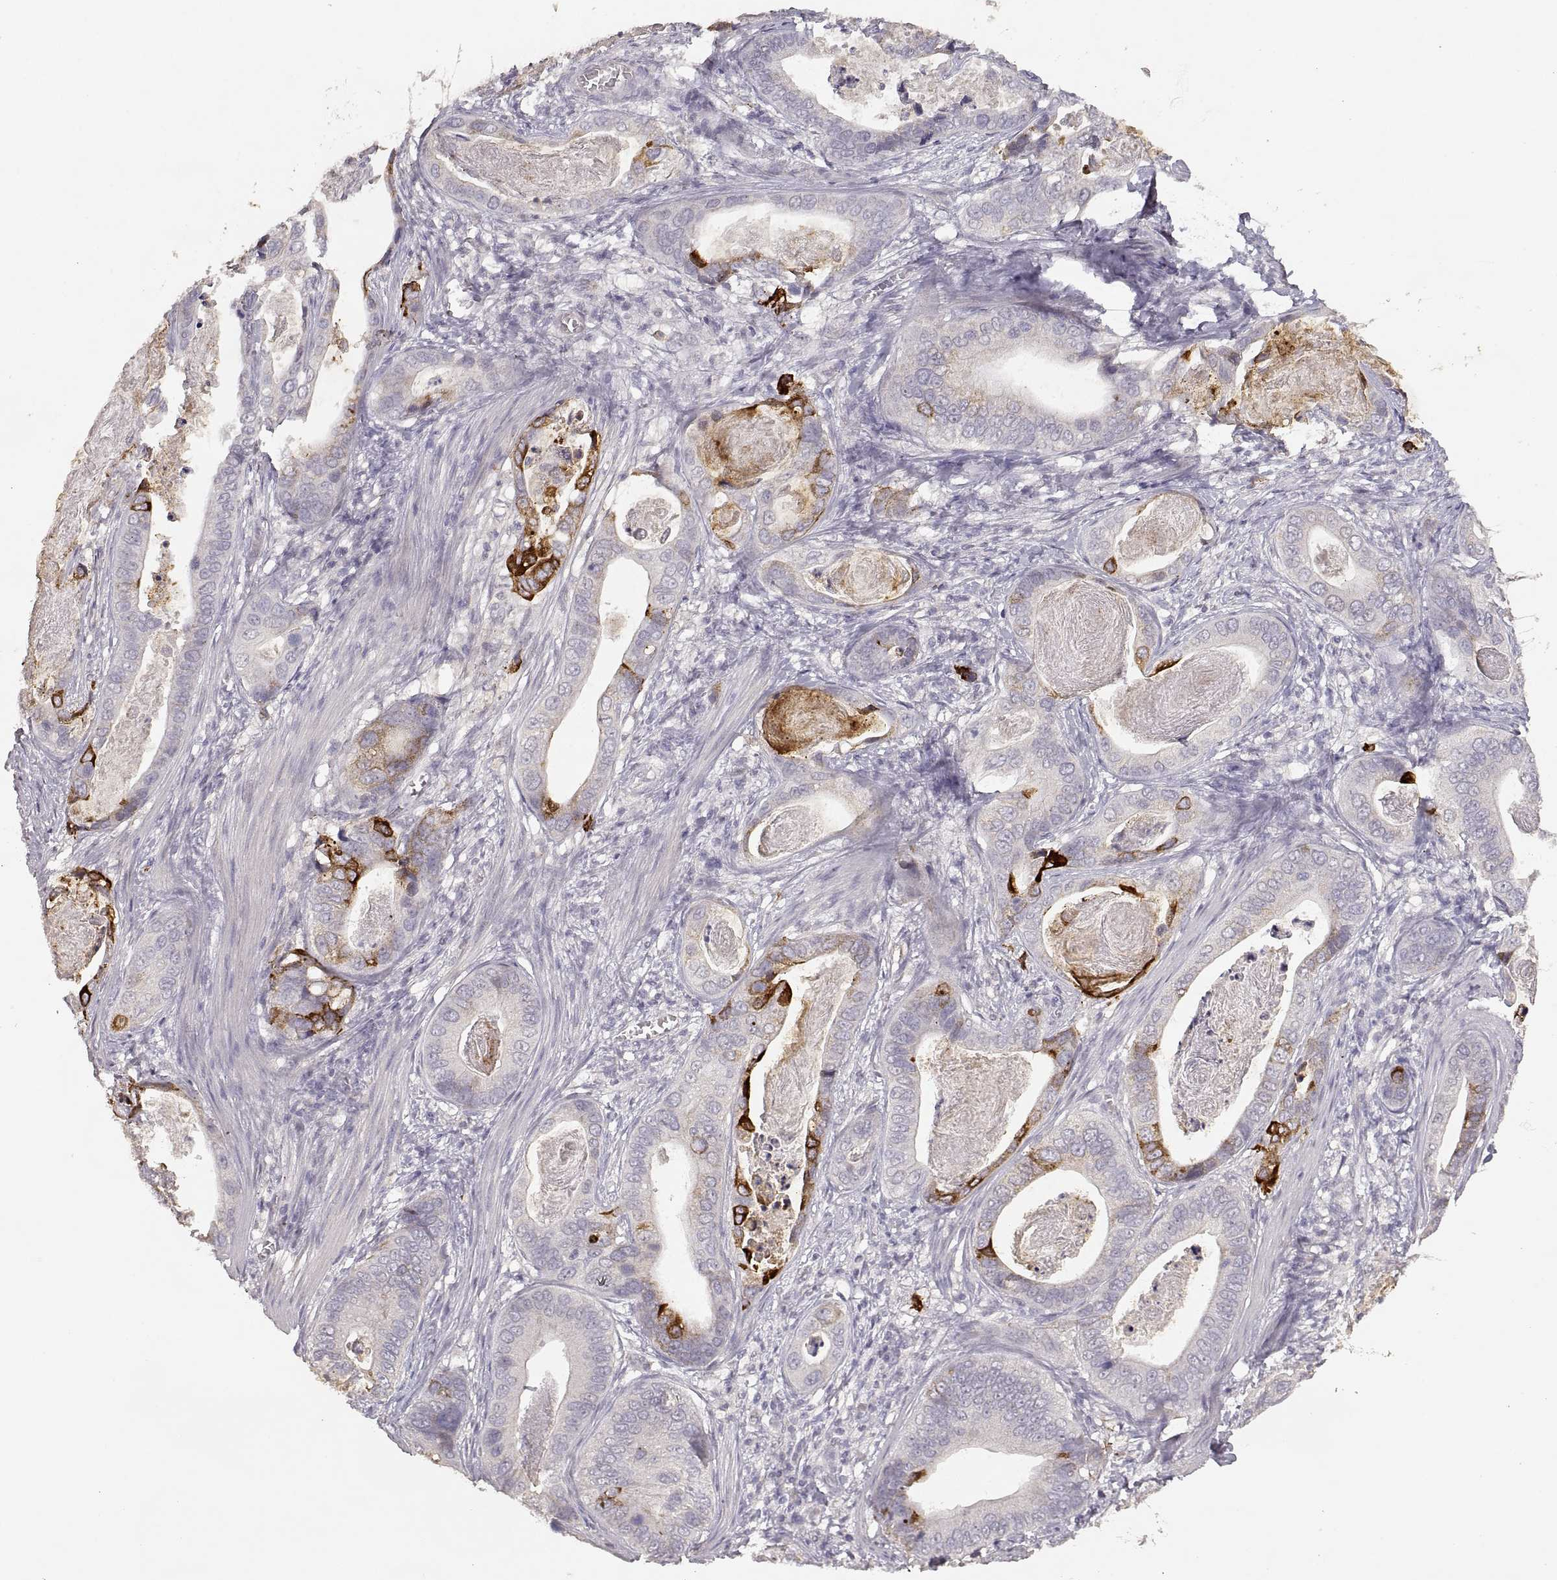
{"staining": {"intensity": "strong", "quantity": "<25%", "location": "cytoplasmic/membranous"}, "tissue": "stomach cancer", "cell_type": "Tumor cells", "image_type": "cancer", "snomed": [{"axis": "morphology", "description": "Adenocarcinoma, NOS"}, {"axis": "topography", "description": "Stomach"}], "caption": "Protein expression analysis of human stomach adenocarcinoma reveals strong cytoplasmic/membranous positivity in about <25% of tumor cells. Using DAB (brown) and hematoxylin (blue) stains, captured at high magnification using brightfield microscopy.", "gene": "LAMC2", "patient": {"sex": "male", "age": 84}}